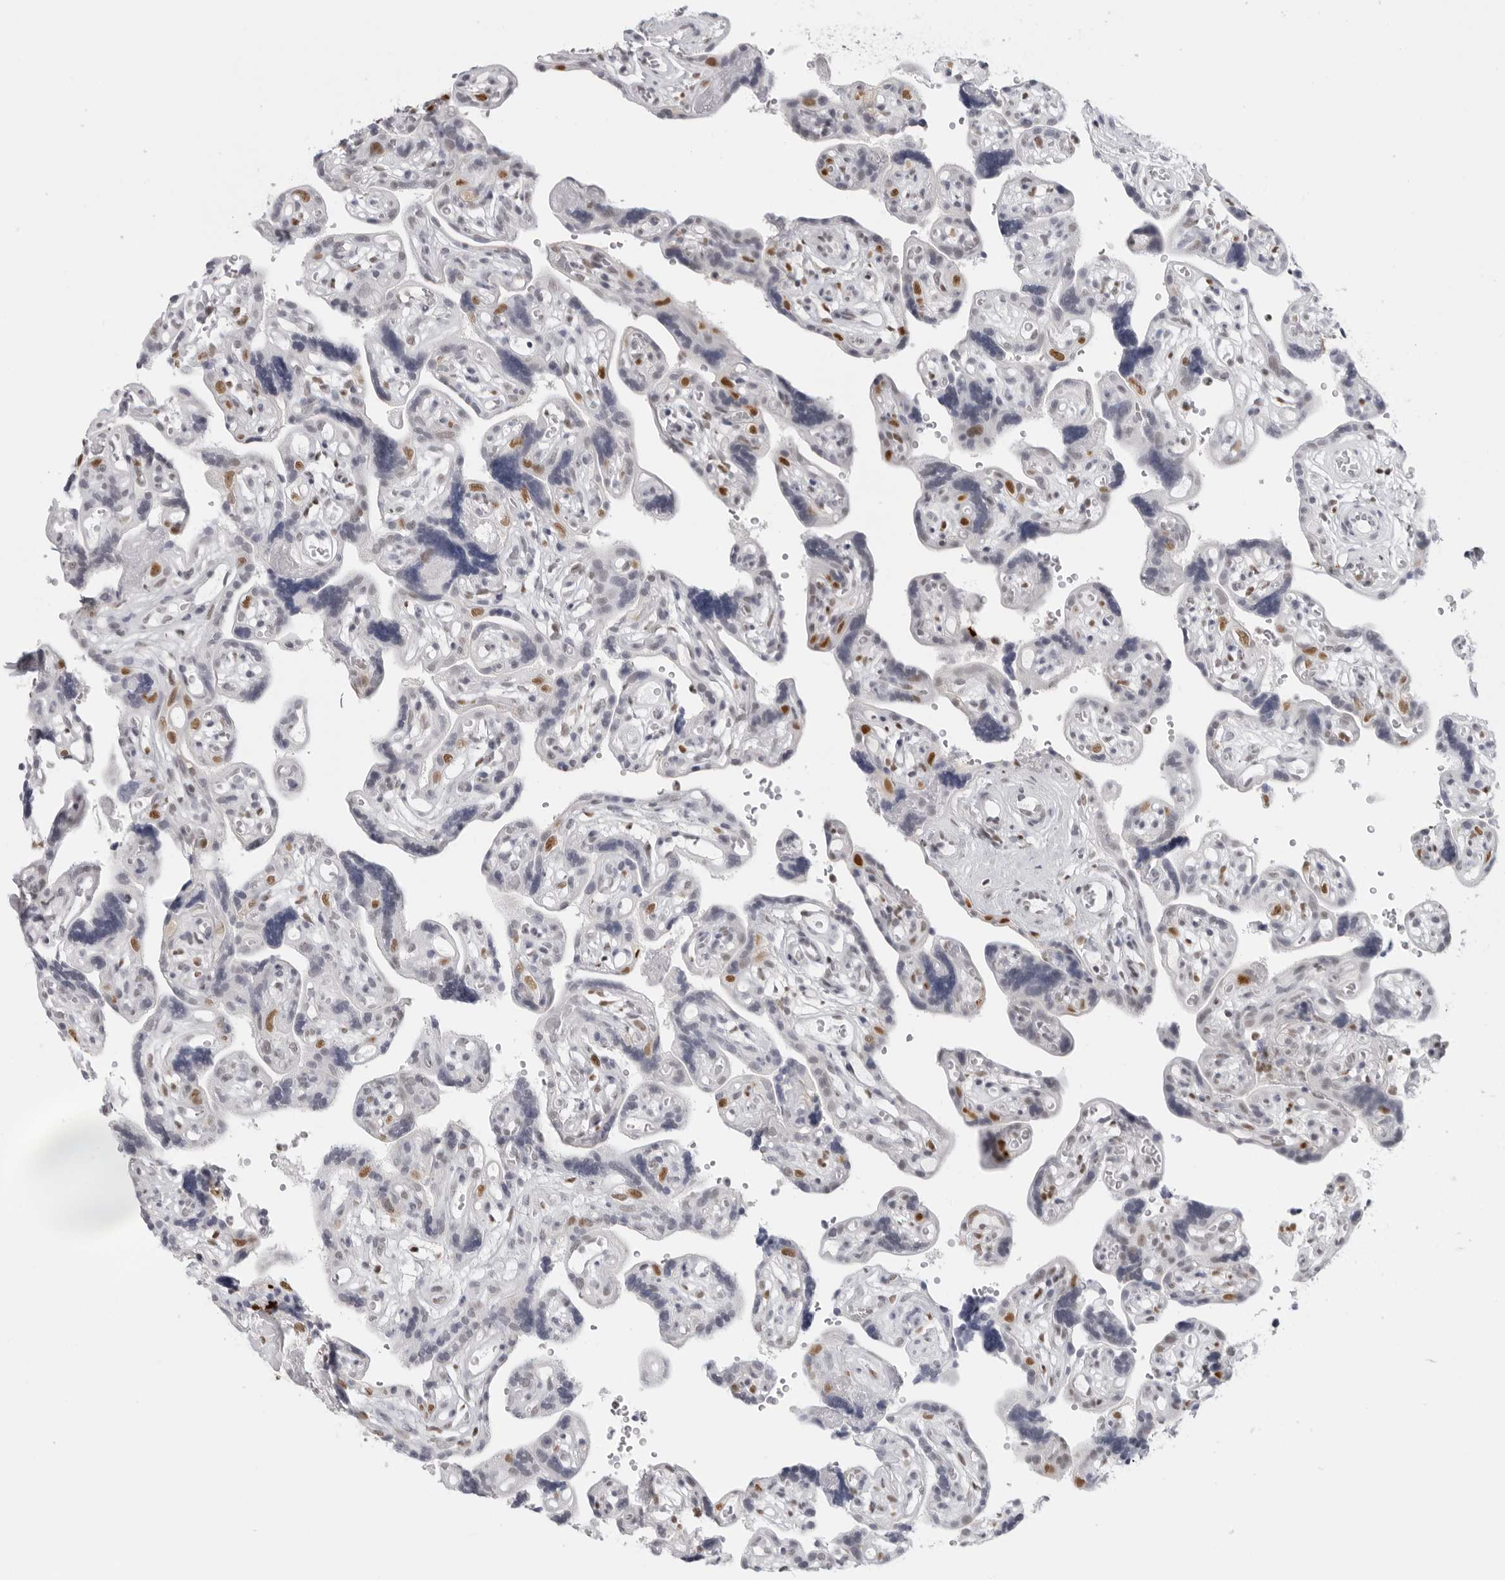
{"staining": {"intensity": "weak", "quantity": ">75%", "location": "nuclear"}, "tissue": "placenta", "cell_type": "Decidual cells", "image_type": "normal", "snomed": [{"axis": "morphology", "description": "Normal tissue, NOS"}, {"axis": "topography", "description": "Placenta"}], "caption": "A low amount of weak nuclear staining is identified in about >75% of decidual cells in normal placenta.", "gene": "RPA2", "patient": {"sex": "female", "age": 30}}